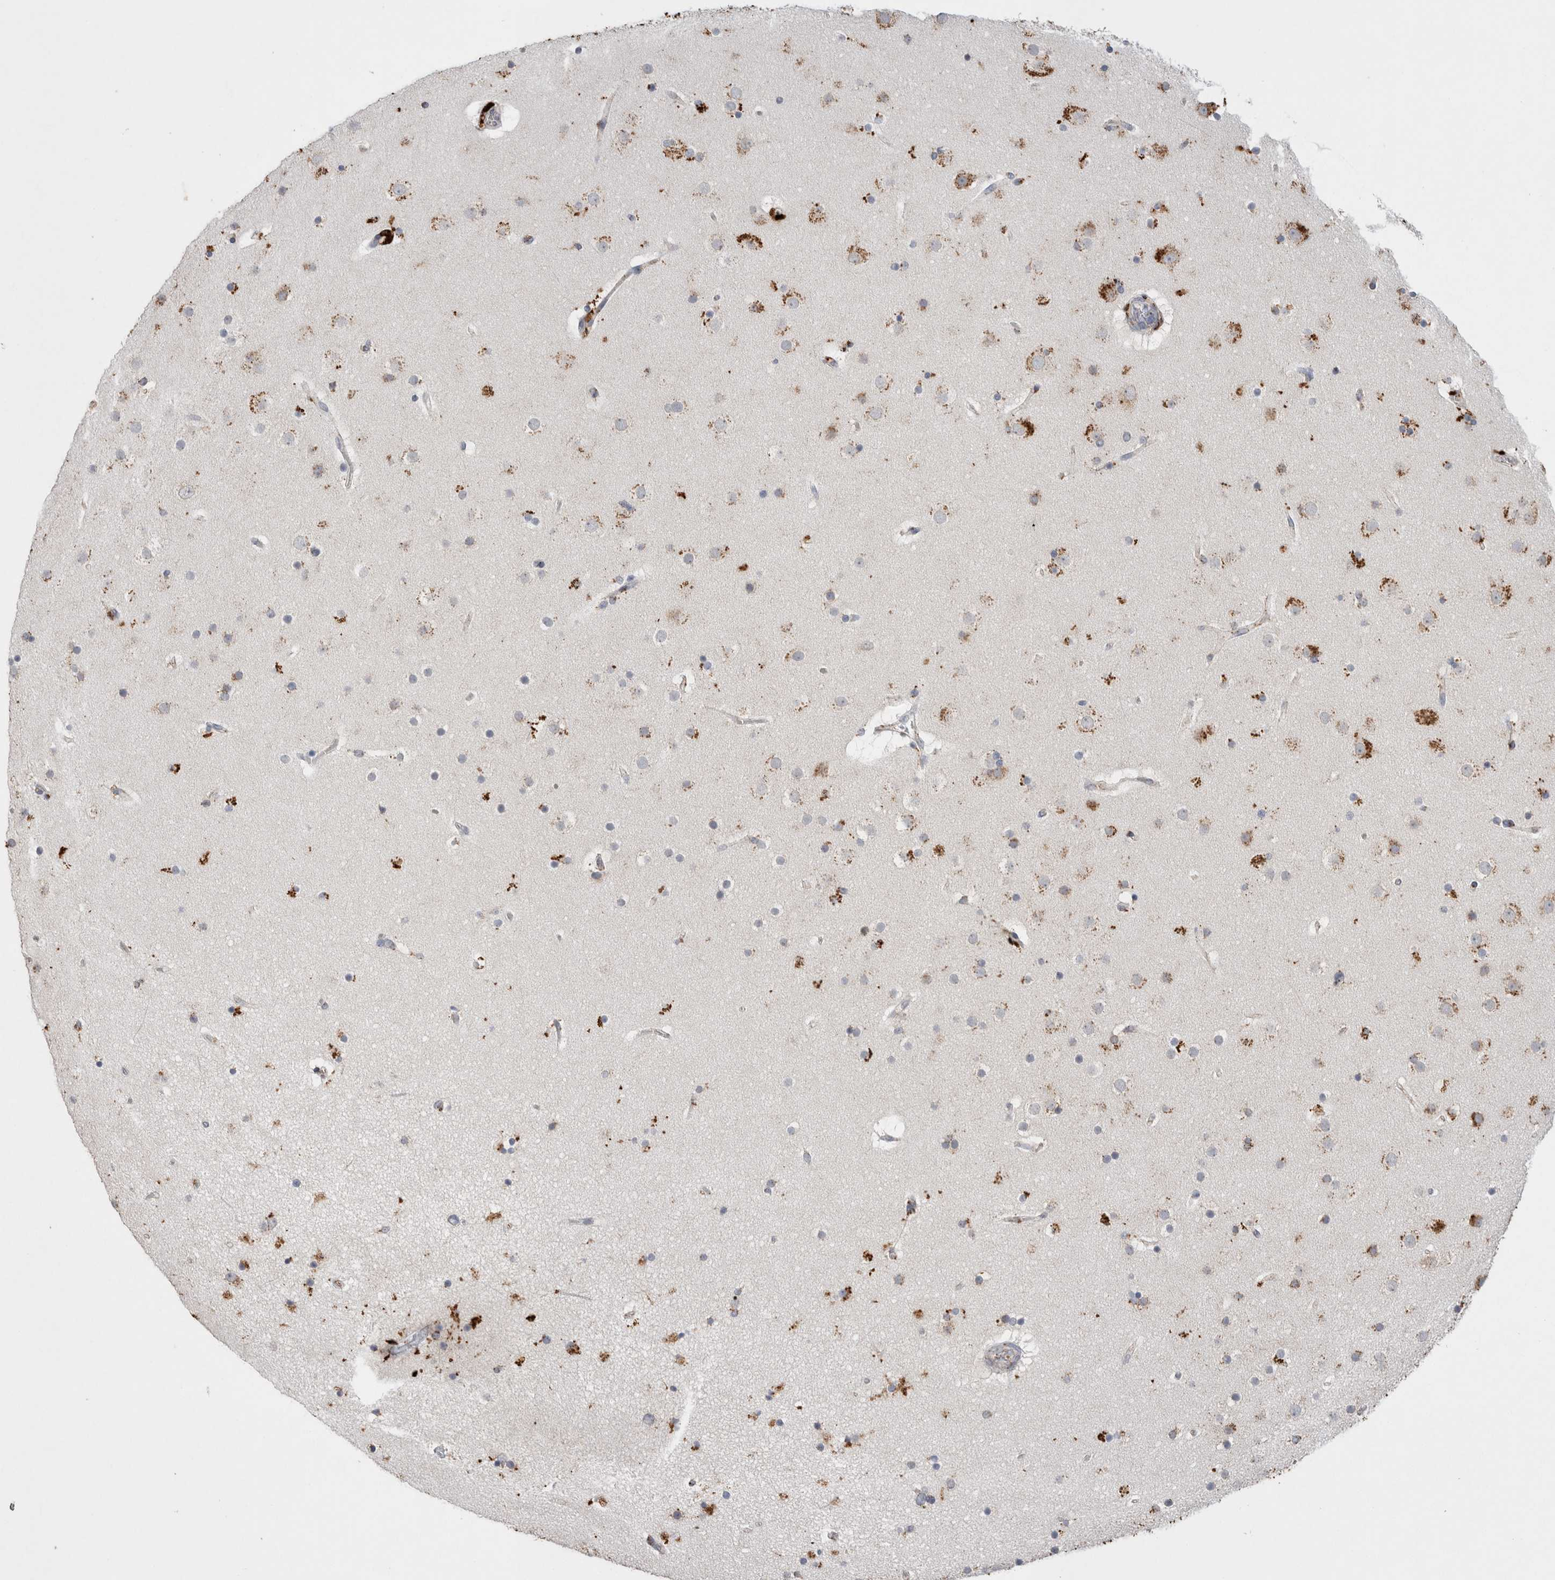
{"staining": {"intensity": "negative", "quantity": "none", "location": "none"}, "tissue": "cerebral cortex", "cell_type": "Endothelial cells", "image_type": "normal", "snomed": [{"axis": "morphology", "description": "Normal tissue, NOS"}, {"axis": "topography", "description": "Cerebral cortex"}], "caption": "The photomicrograph shows no significant positivity in endothelial cells of cerebral cortex.", "gene": "CTSA", "patient": {"sex": "male", "age": 57}}